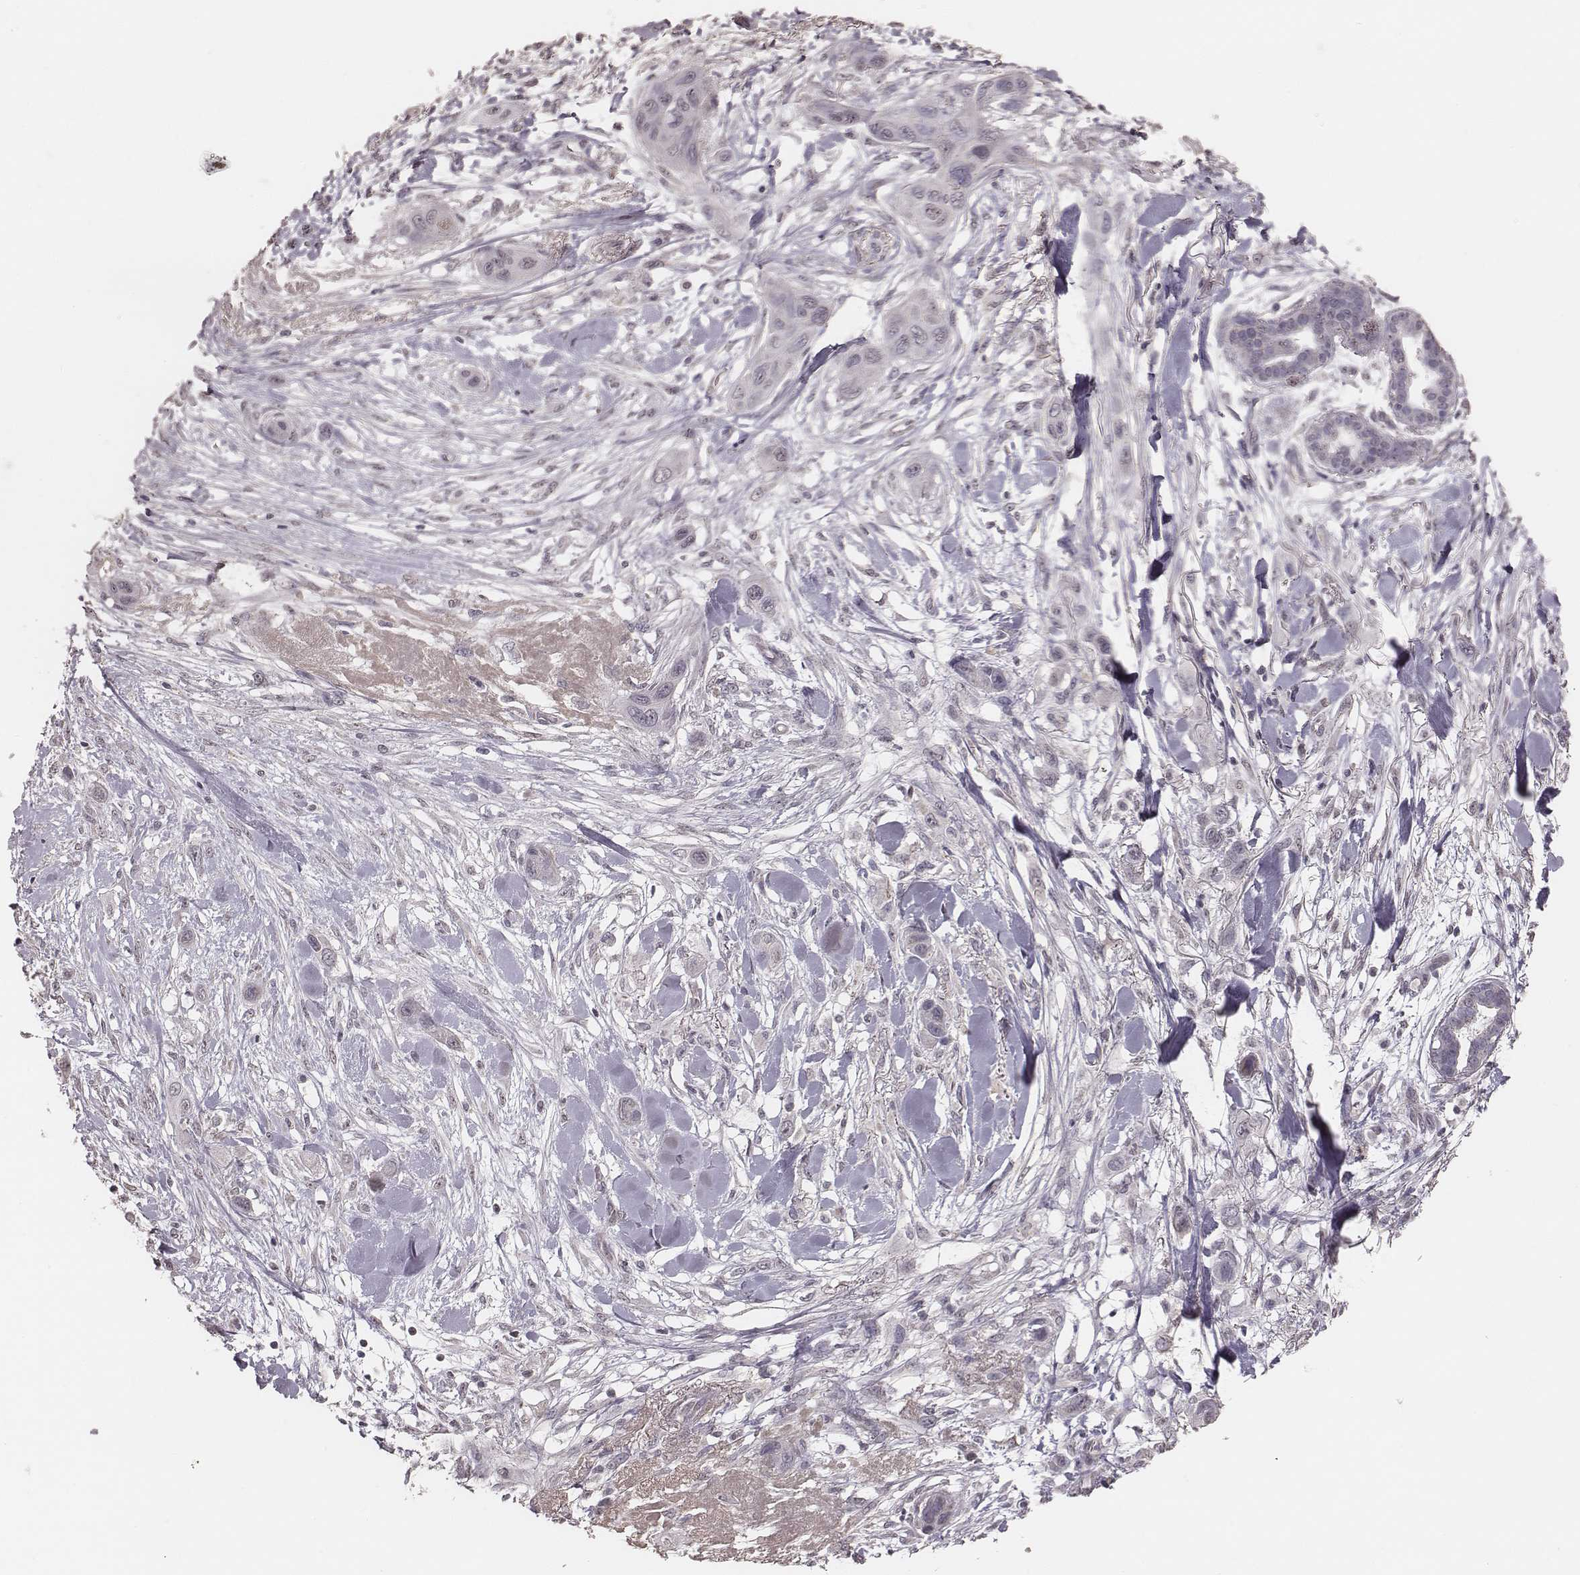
{"staining": {"intensity": "negative", "quantity": "none", "location": "none"}, "tissue": "skin cancer", "cell_type": "Tumor cells", "image_type": "cancer", "snomed": [{"axis": "morphology", "description": "Squamous cell carcinoma, NOS"}, {"axis": "topography", "description": "Skin"}], "caption": "This is an IHC image of human skin cancer. There is no positivity in tumor cells.", "gene": "SLC7A4", "patient": {"sex": "male", "age": 79}}